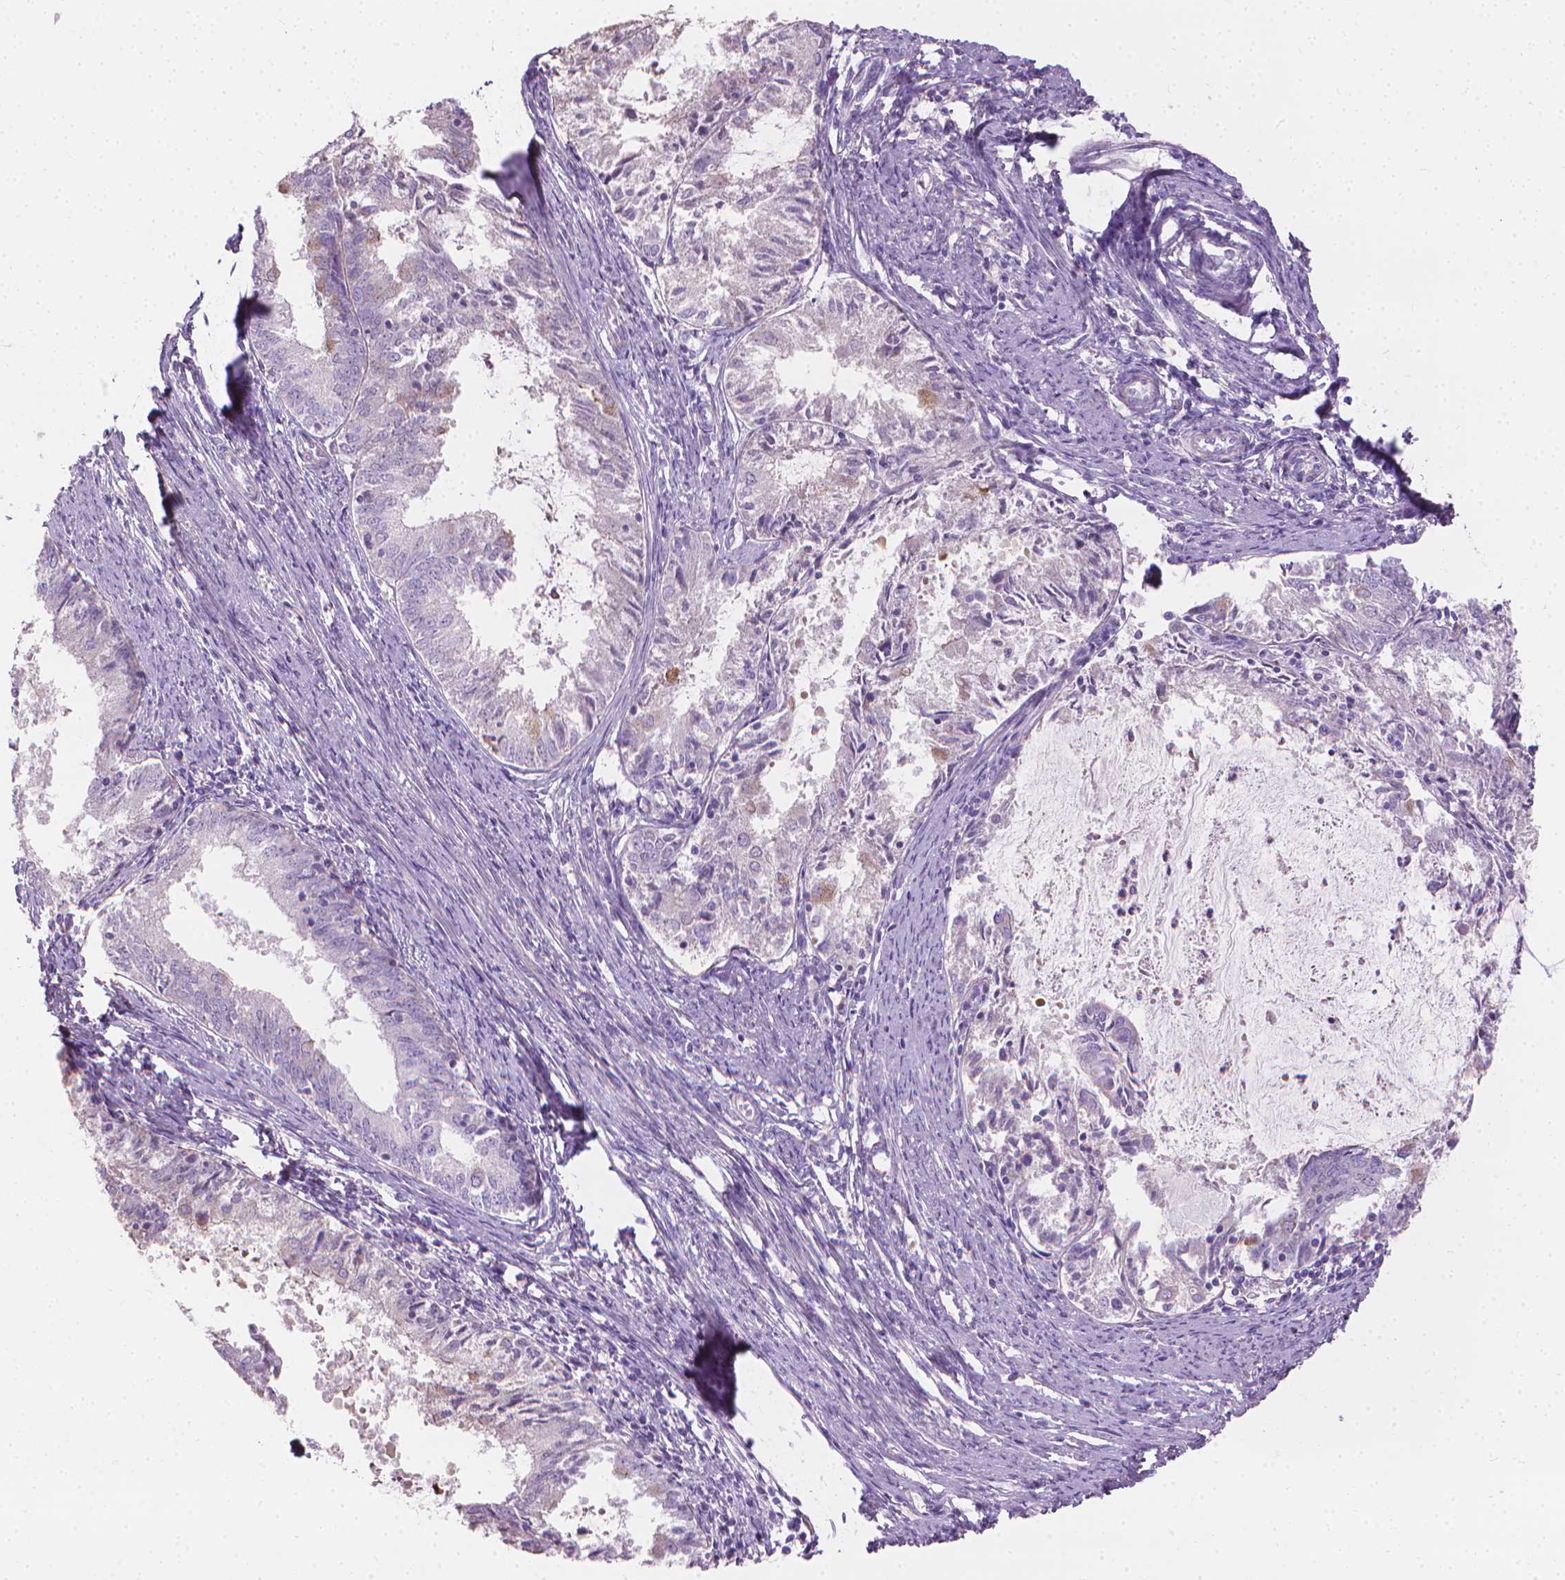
{"staining": {"intensity": "negative", "quantity": "none", "location": "none"}, "tissue": "endometrial cancer", "cell_type": "Tumor cells", "image_type": "cancer", "snomed": [{"axis": "morphology", "description": "Adenocarcinoma, NOS"}, {"axis": "topography", "description": "Endometrium"}], "caption": "IHC histopathology image of neoplastic tissue: adenocarcinoma (endometrial) stained with DAB (3,3'-diaminobenzidine) demonstrates no significant protein expression in tumor cells.", "gene": "CABCOCO1", "patient": {"sex": "female", "age": 57}}